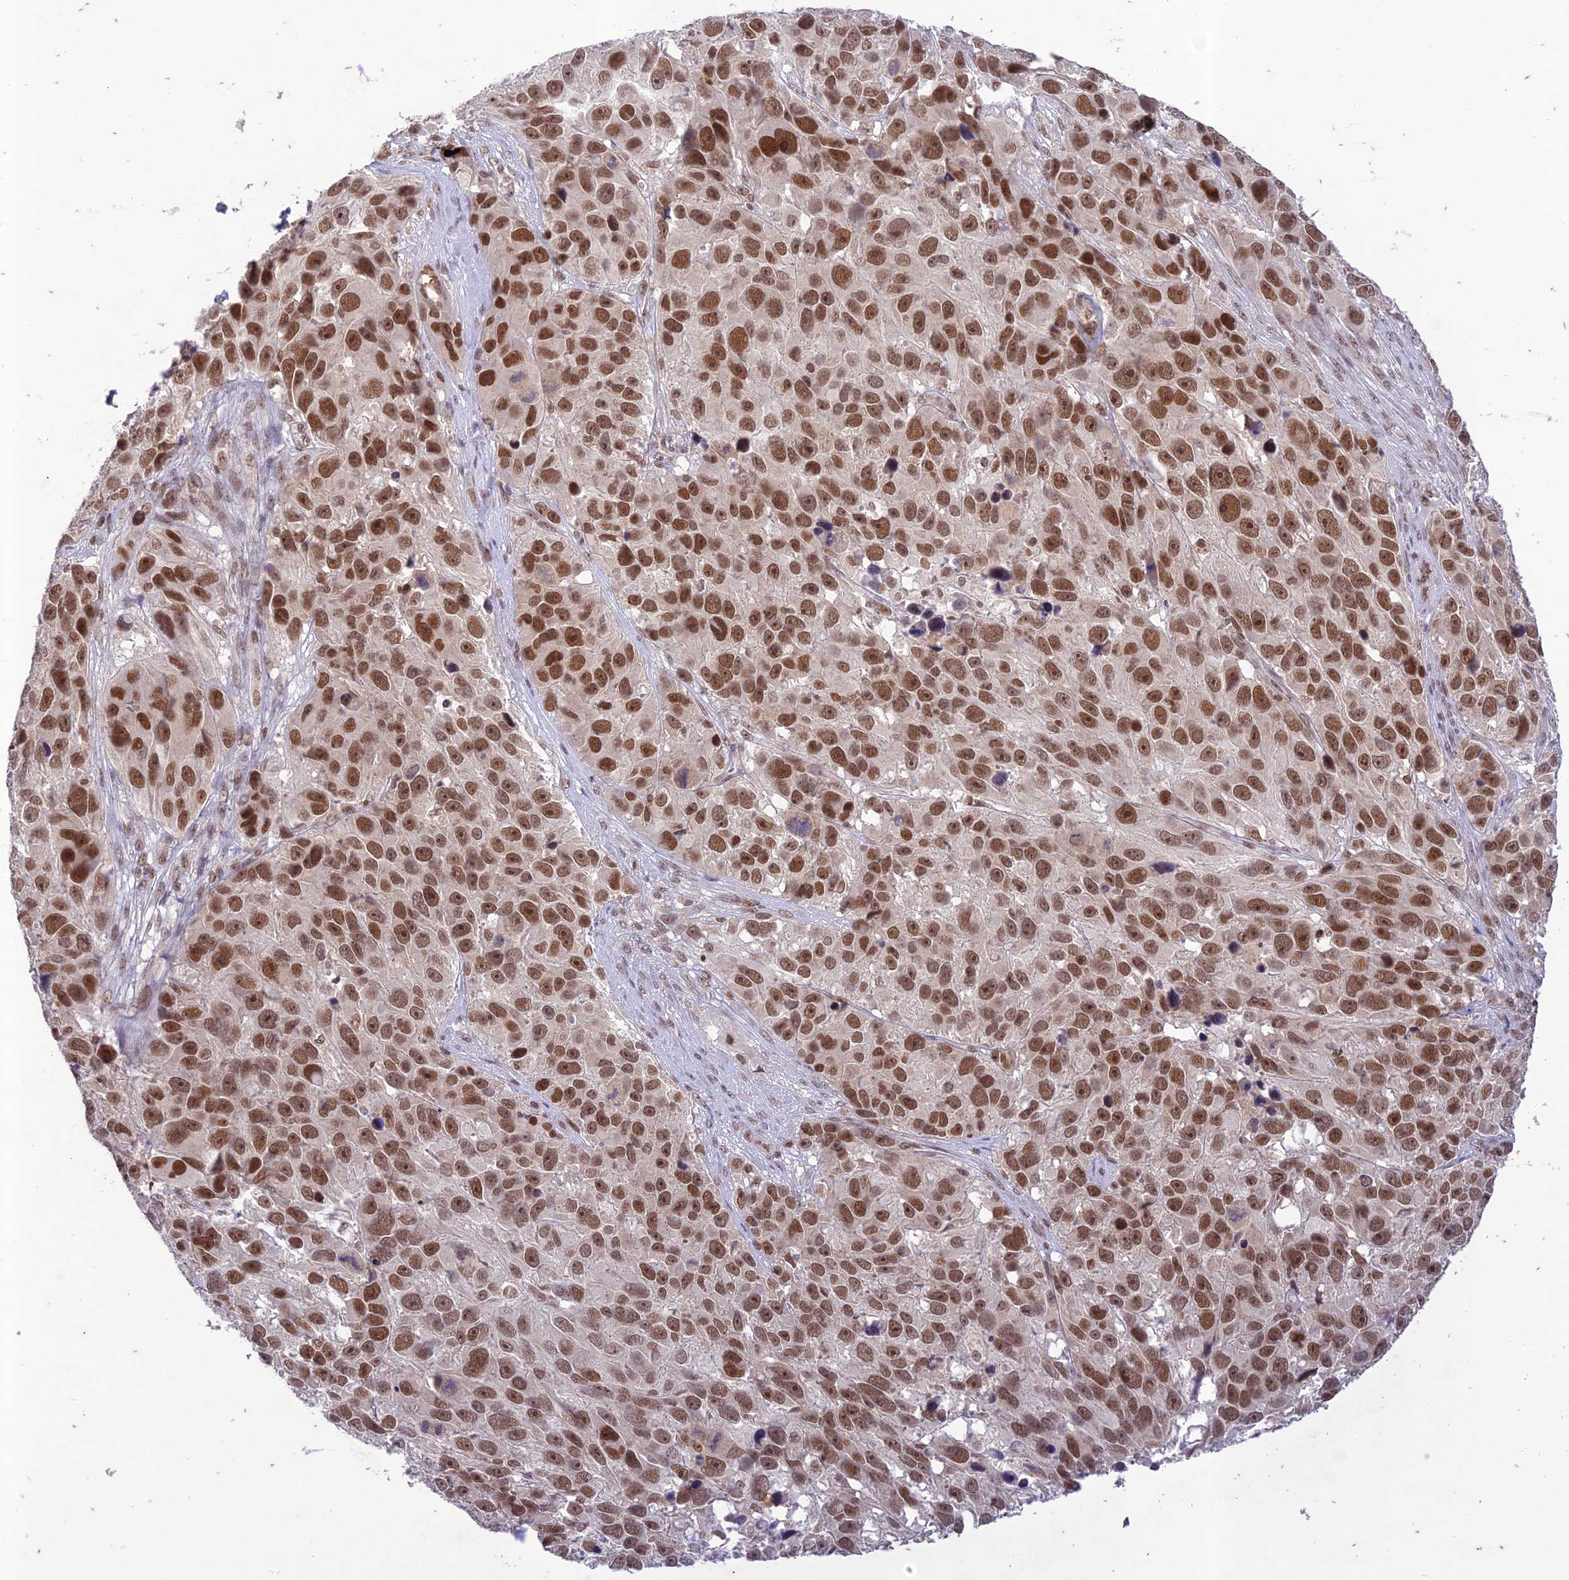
{"staining": {"intensity": "moderate", "quantity": ">75%", "location": "nuclear"}, "tissue": "melanoma", "cell_type": "Tumor cells", "image_type": "cancer", "snomed": [{"axis": "morphology", "description": "Malignant melanoma, NOS"}, {"axis": "topography", "description": "Skin"}], "caption": "This image shows immunohistochemistry staining of malignant melanoma, with medium moderate nuclear staining in approximately >75% of tumor cells.", "gene": "POP4", "patient": {"sex": "male", "age": 84}}